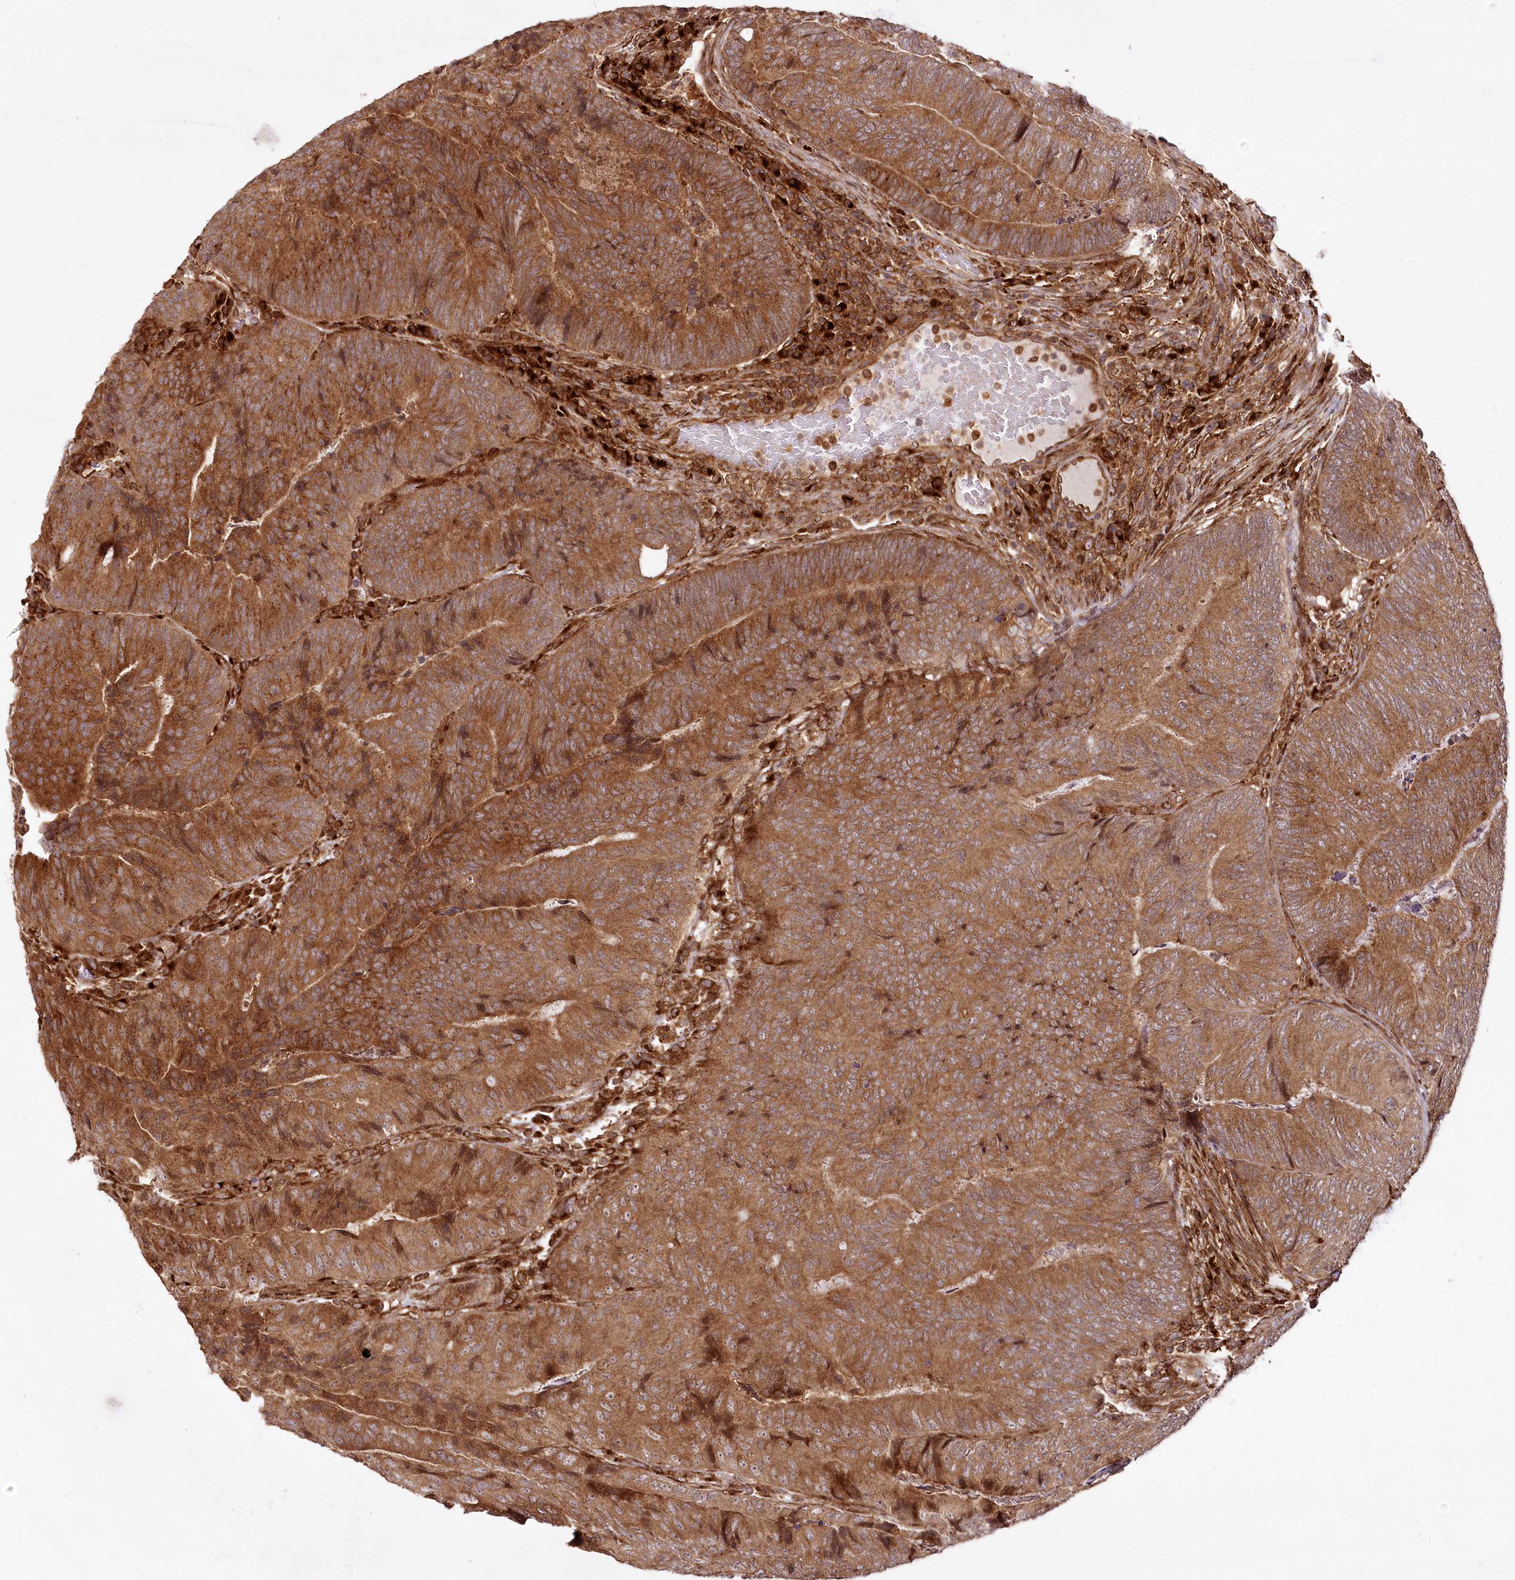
{"staining": {"intensity": "strong", "quantity": ">75%", "location": "cytoplasmic/membranous"}, "tissue": "colorectal cancer", "cell_type": "Tumor cells", "image_type": "cancer", "snomed": [{"axis": "morphology", "description": "Adenocarcinoma, NOS"}, {"axis": "topography", "description": "Colon"}], "caption": "Protein staining reveals strong cytoplasmic/membranous staining in approximately >75% of tumor cells in adenocarcinoma (colorectal). The staining is performed using DAB (3,3'-diaminobenzidine) brown chromogen to label protein expression. The nuclei are counter-stained blue using hematoxylin.", "gene": "COPG1", "patient": {"sex": "female", "age": 67}}